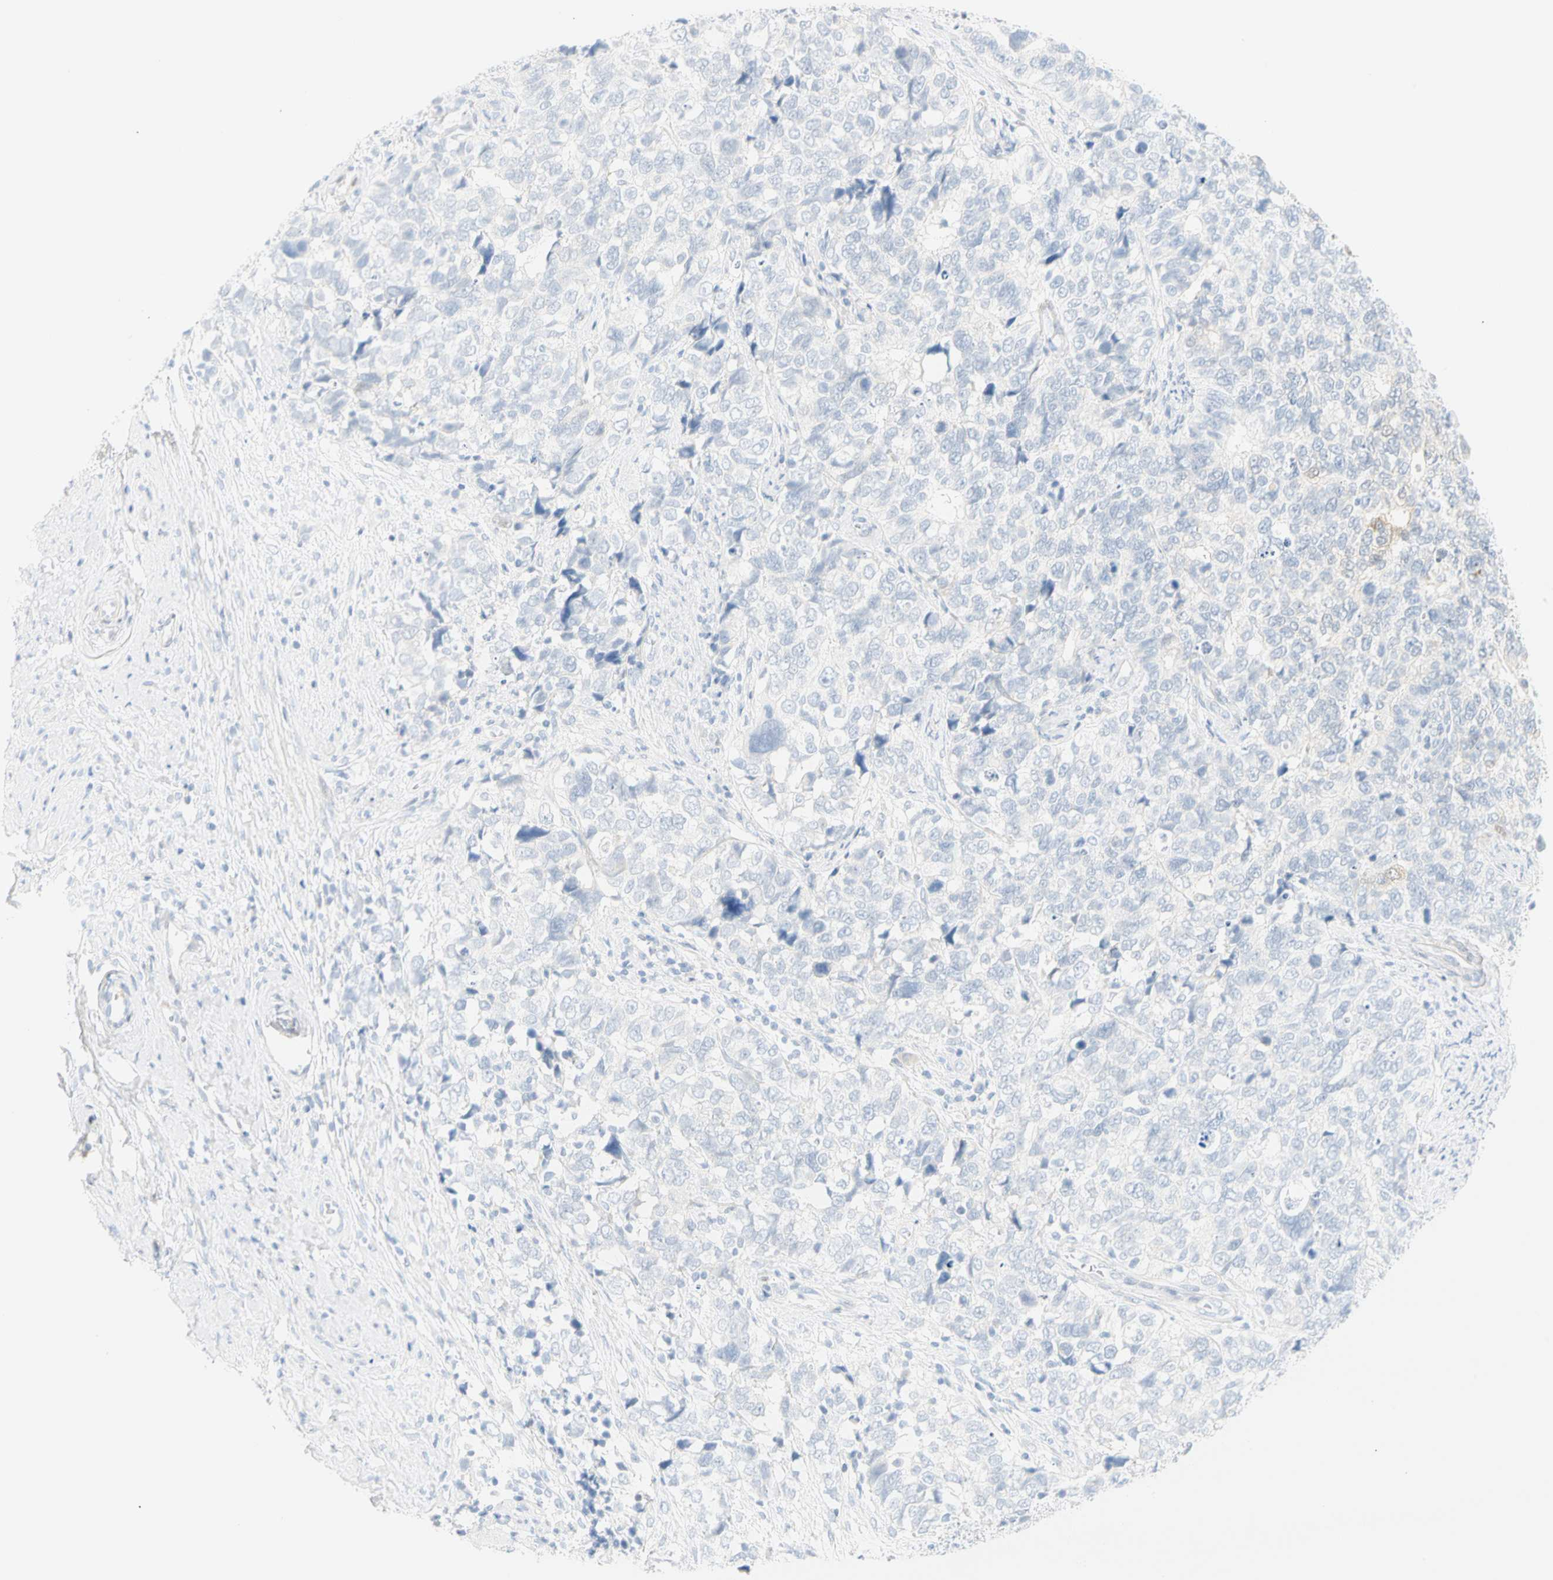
{"staining": {"intensity": "negative", "quantity": "none", "location": "none"}, "tissue": "cervical cancer", "cell_type": "Tumor cells", "image_type": "cancer", "snomed": [{"axis": "morphology", "description": "Squamous cell carcinoma, NOS"}, {"axis": "topography", "description": "Cervix"}], "caption": "The image demonstrates no significant positivity in tumor cells of cervical cancer (squamous cell carcinoma). (DAB immunohistochemistry, high magnification).", "gene": "SELENBP1", "patient": {"sex": "female", "age": 63}}